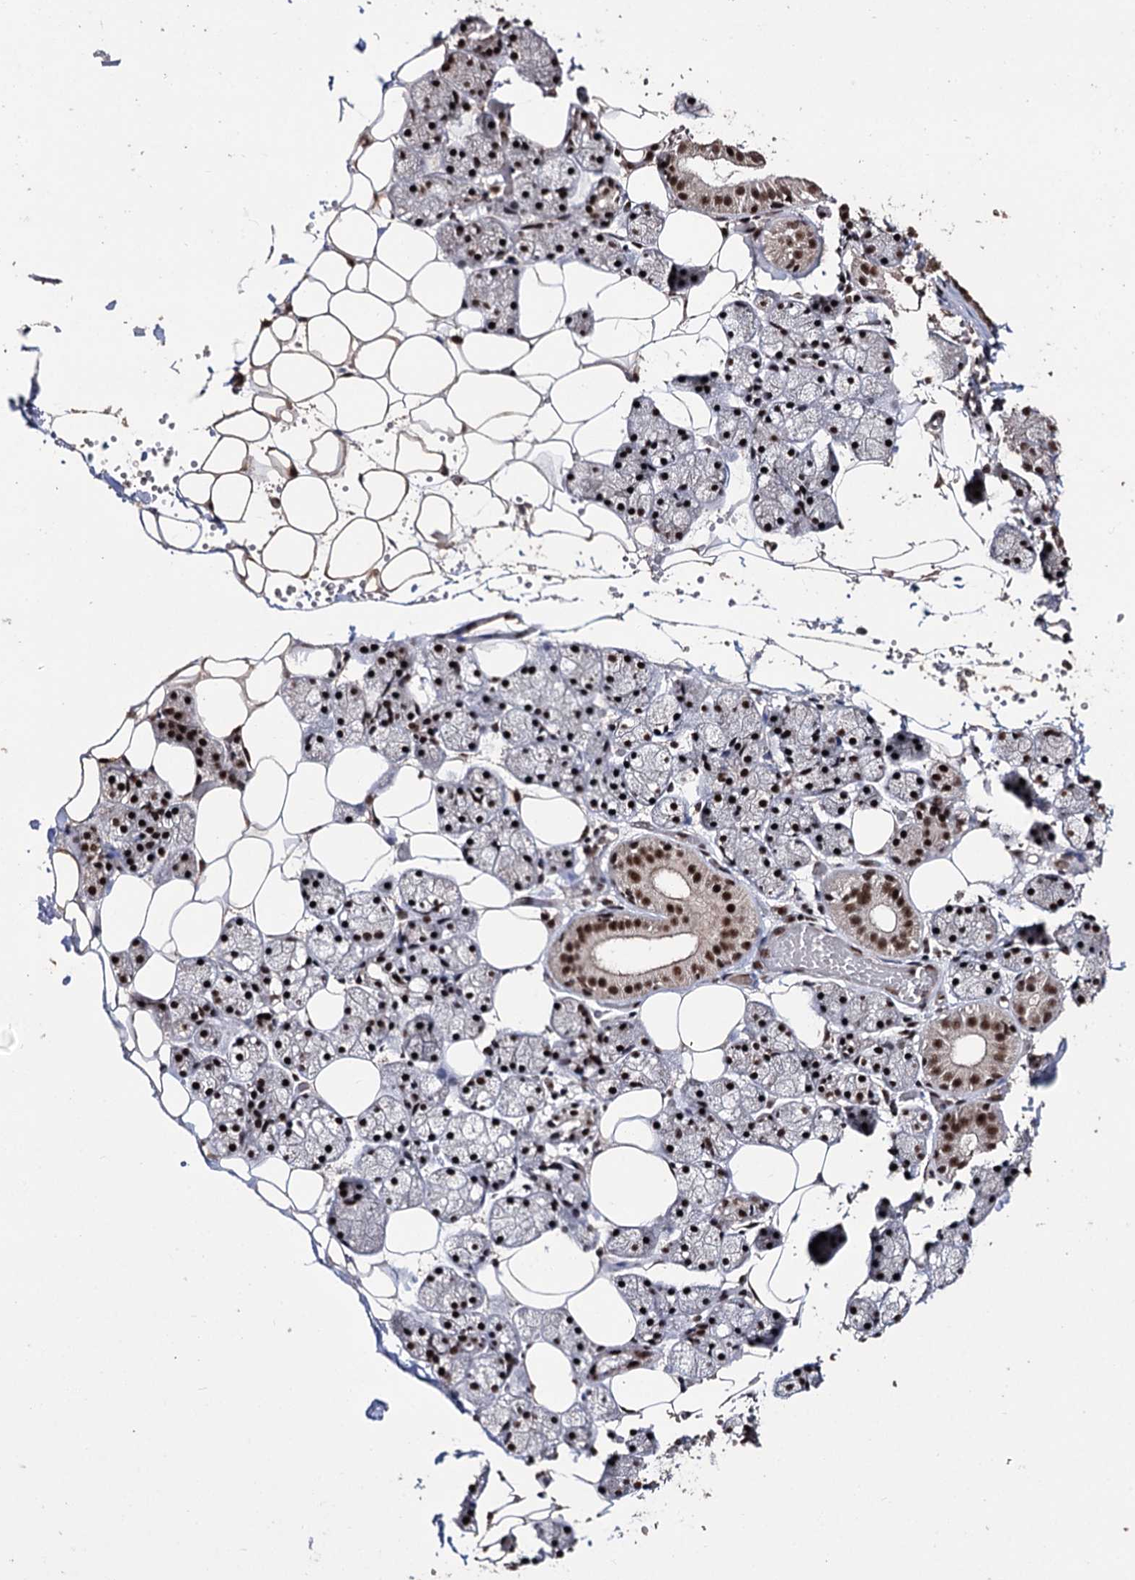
{"staining": {"intensity": "strong", "quantity": "25%-75%", "location": "nuclear"}, "tissue": "salivary gland", "cell_type": "Glandular cells", "image_type": "normal", "snomed": [{"axis": "morphology", "description": "Normal tissue, NOS"}, {"axis": "topography", "description": "Salivary gland"}], "caption": "Strong nuclear expression for a protein is identified in approximately 25%-75% of glandular cells of benign salivary gland using IHC.", "gene": "U2SURP", "patient": {"sex": "female", "age": 33}}